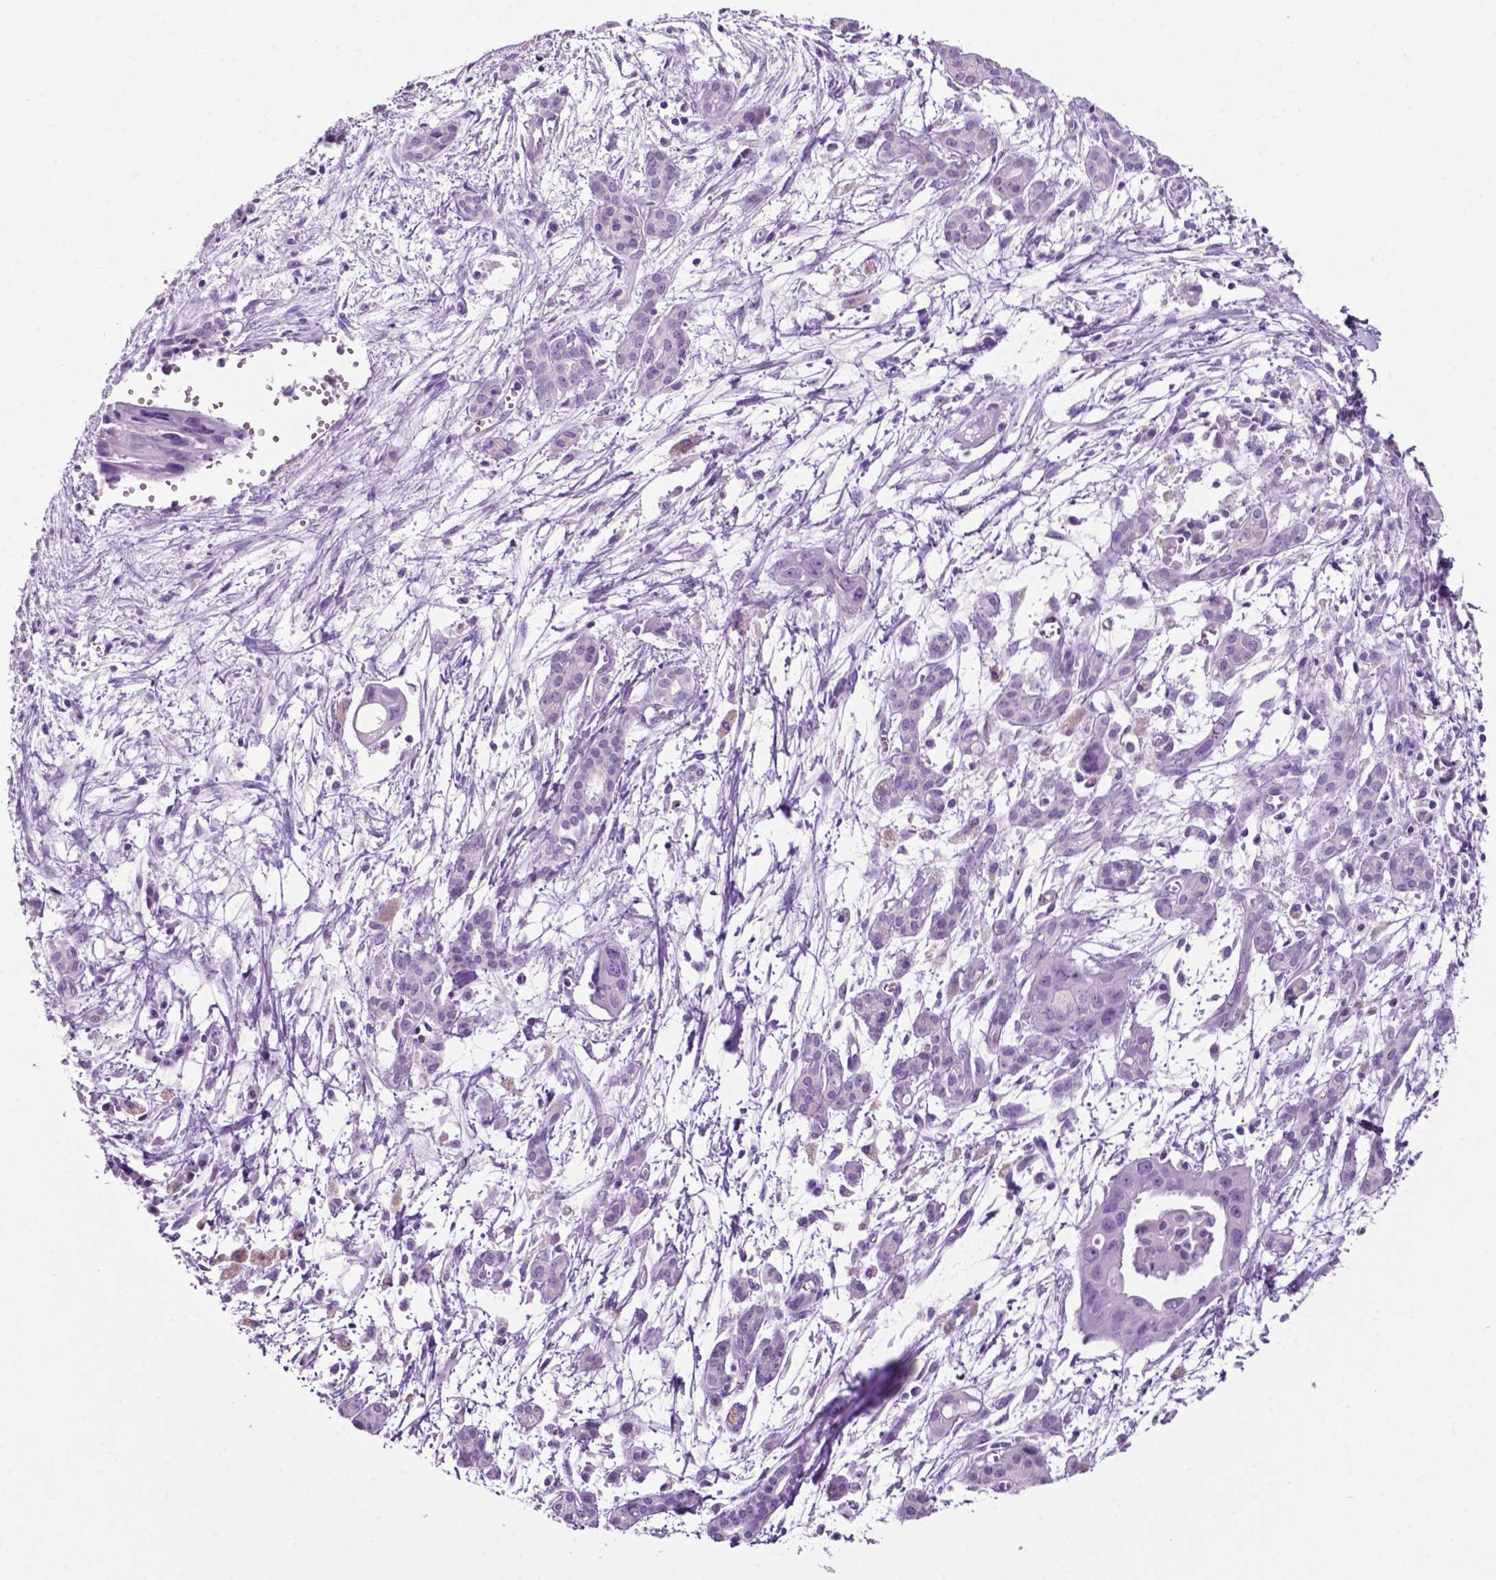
{"staining": {"intensity": "negative", "quantity": "none", "location": "none"}, "tissue": "pancreatic cancer", "cell_type": "Tumor cells", "image_type": "cancer", "snomed": [{"axis": "morphology", "description": "Adenocarcinoma, NOS"}, {"axis": "topography", "description": "Pancreas"}], "caption": "The image demonstrates no staining of tumor cells in pancreatic adenocarcinoma.", "gene": "PHGR1", "patient": {"sex": "male", "age": 60}}